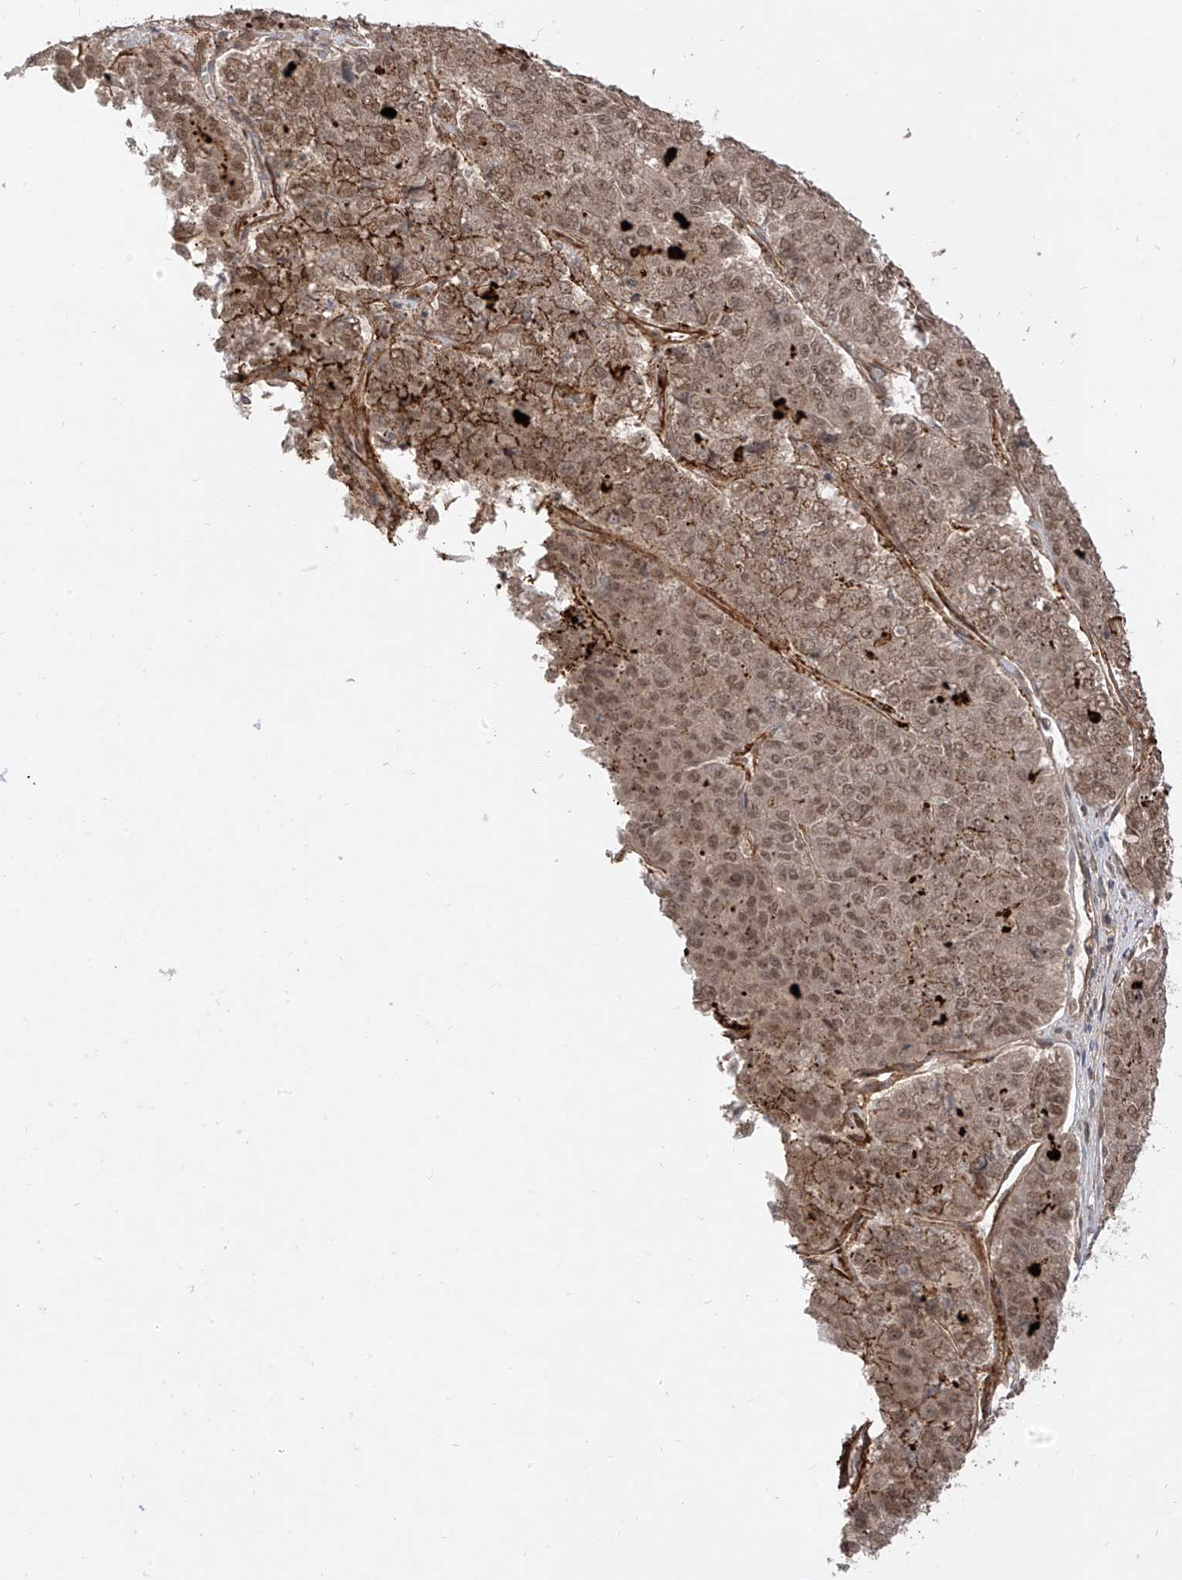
{"staining": {"intensity": "weak", "quantity": ">75%", "location": "cytoplasmic/membranous,nuclear"}, "tissue": "pancreatic cancer", "cell_type": "Tumor cells", "image_type": "cancer", "snomed": [{"axis": "morphology", "description": "Adenocarcinoma, NOS"}, {"axis": "topography", "description": "Pancreas"}], "caption": "Immunohistochemical staining of pancreatic cancer (adenocarcinoma) reveals low levels of weak cytoplasmic/membranous and nuclear positivity in about >75% of tumor cells.", "gene": "LCOR", "patient": {"sex": "male", "age": 50}}